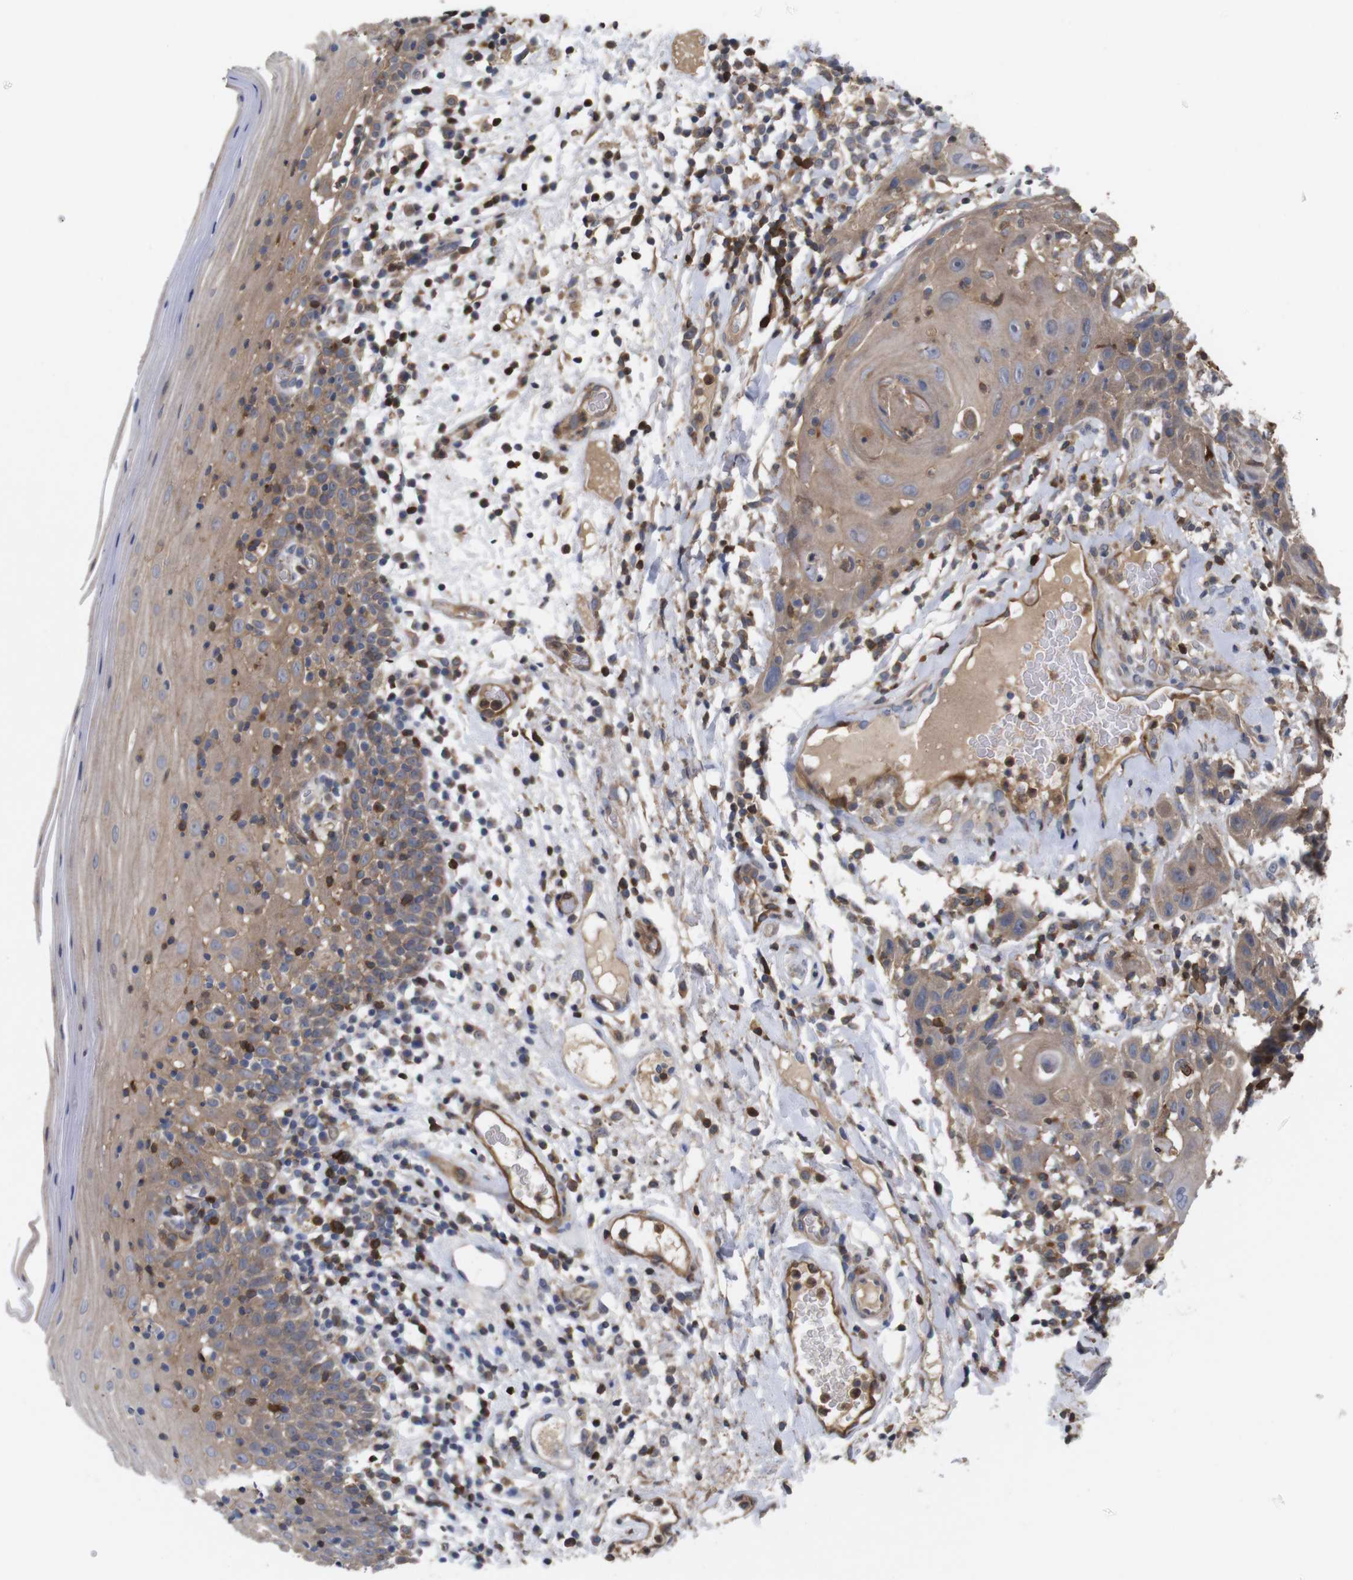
{"staining": {"intensity": "moderate", "quantity": ">75%", "location": "cytoplasmic/membranous"}, "tissue": "oral mucosa", "cell_type": "Squamous epithelial cells", "image_type": "normal", "snomed": [{"axis": "morphology", "description": "Normal tissue, NOS"}, {"axis": "morphology", "description": "Squamous cell carcinoma, NOS"}, {"axis": "topography", "description": "Skeletal muscle"}, {"axis": "topography", "description": "Oral tissue"}], "caption": "Immunohistochemical staining of normal human oral mucosa demonstrates moderate cytoplasmic/membranous protein expression in approximately >75% of squamous epithelial cells. Nuclei are stained in blue.", "gene": "TIAM1", "patient": {"sex": "male", "age": 71}}